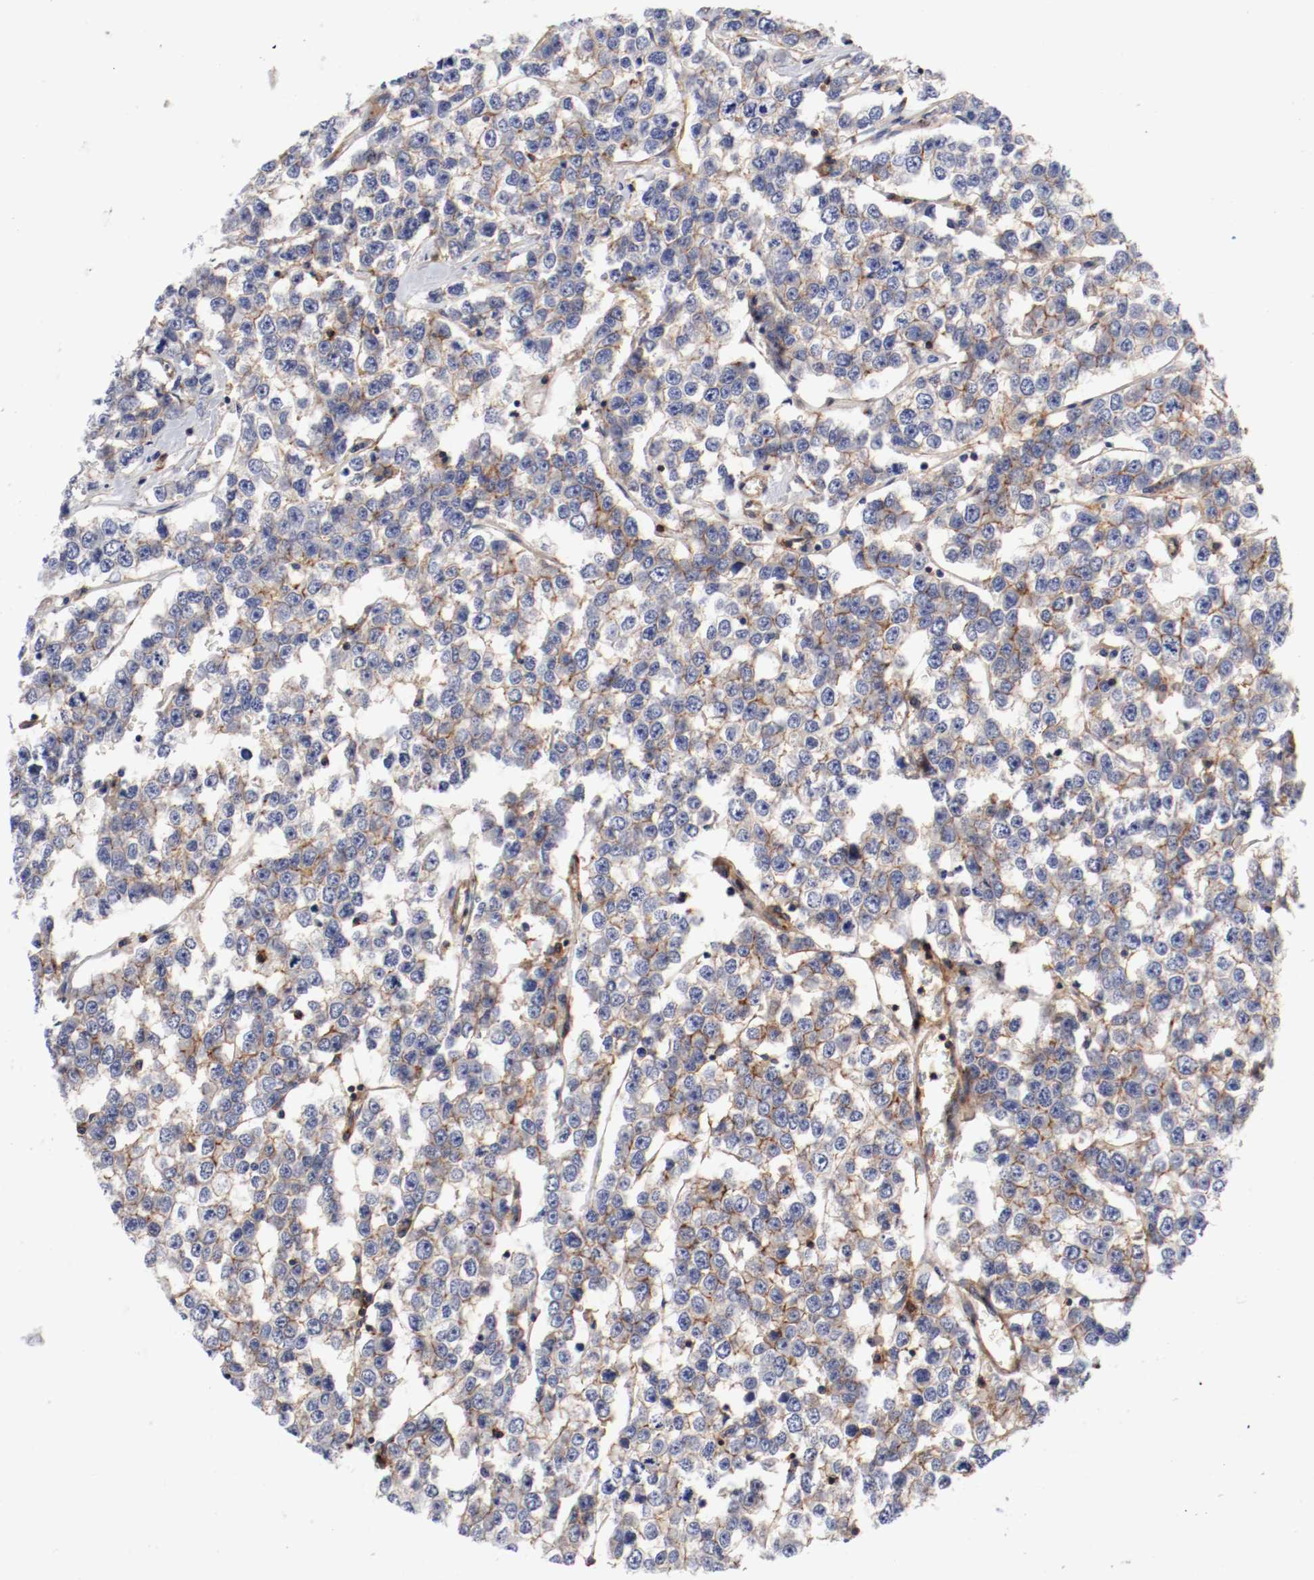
{"staining": {"intensity": "moderate", "quantity": "<25%", "location": "cytoplasmic/membranous"}, "tissue": "testis cancer", "cell_type": "Tumor cells", "image_type": "cancer", "snomed": [{"axis": "morphology", "description": "Seminoma, NOS"}, {"axis": "morphology", "description": "Carcinoma, Embryonal, NOS"}, {"axis": "topography", "description": "Testis"}], "caption": "Protein expression analysis of seminoma (testis) reveals moderate cytoplasmic/membranous staining in approximately <25% of tumor cells.", "gene": "IFITM1", "patient": {"sex": "male", "age": 52}}